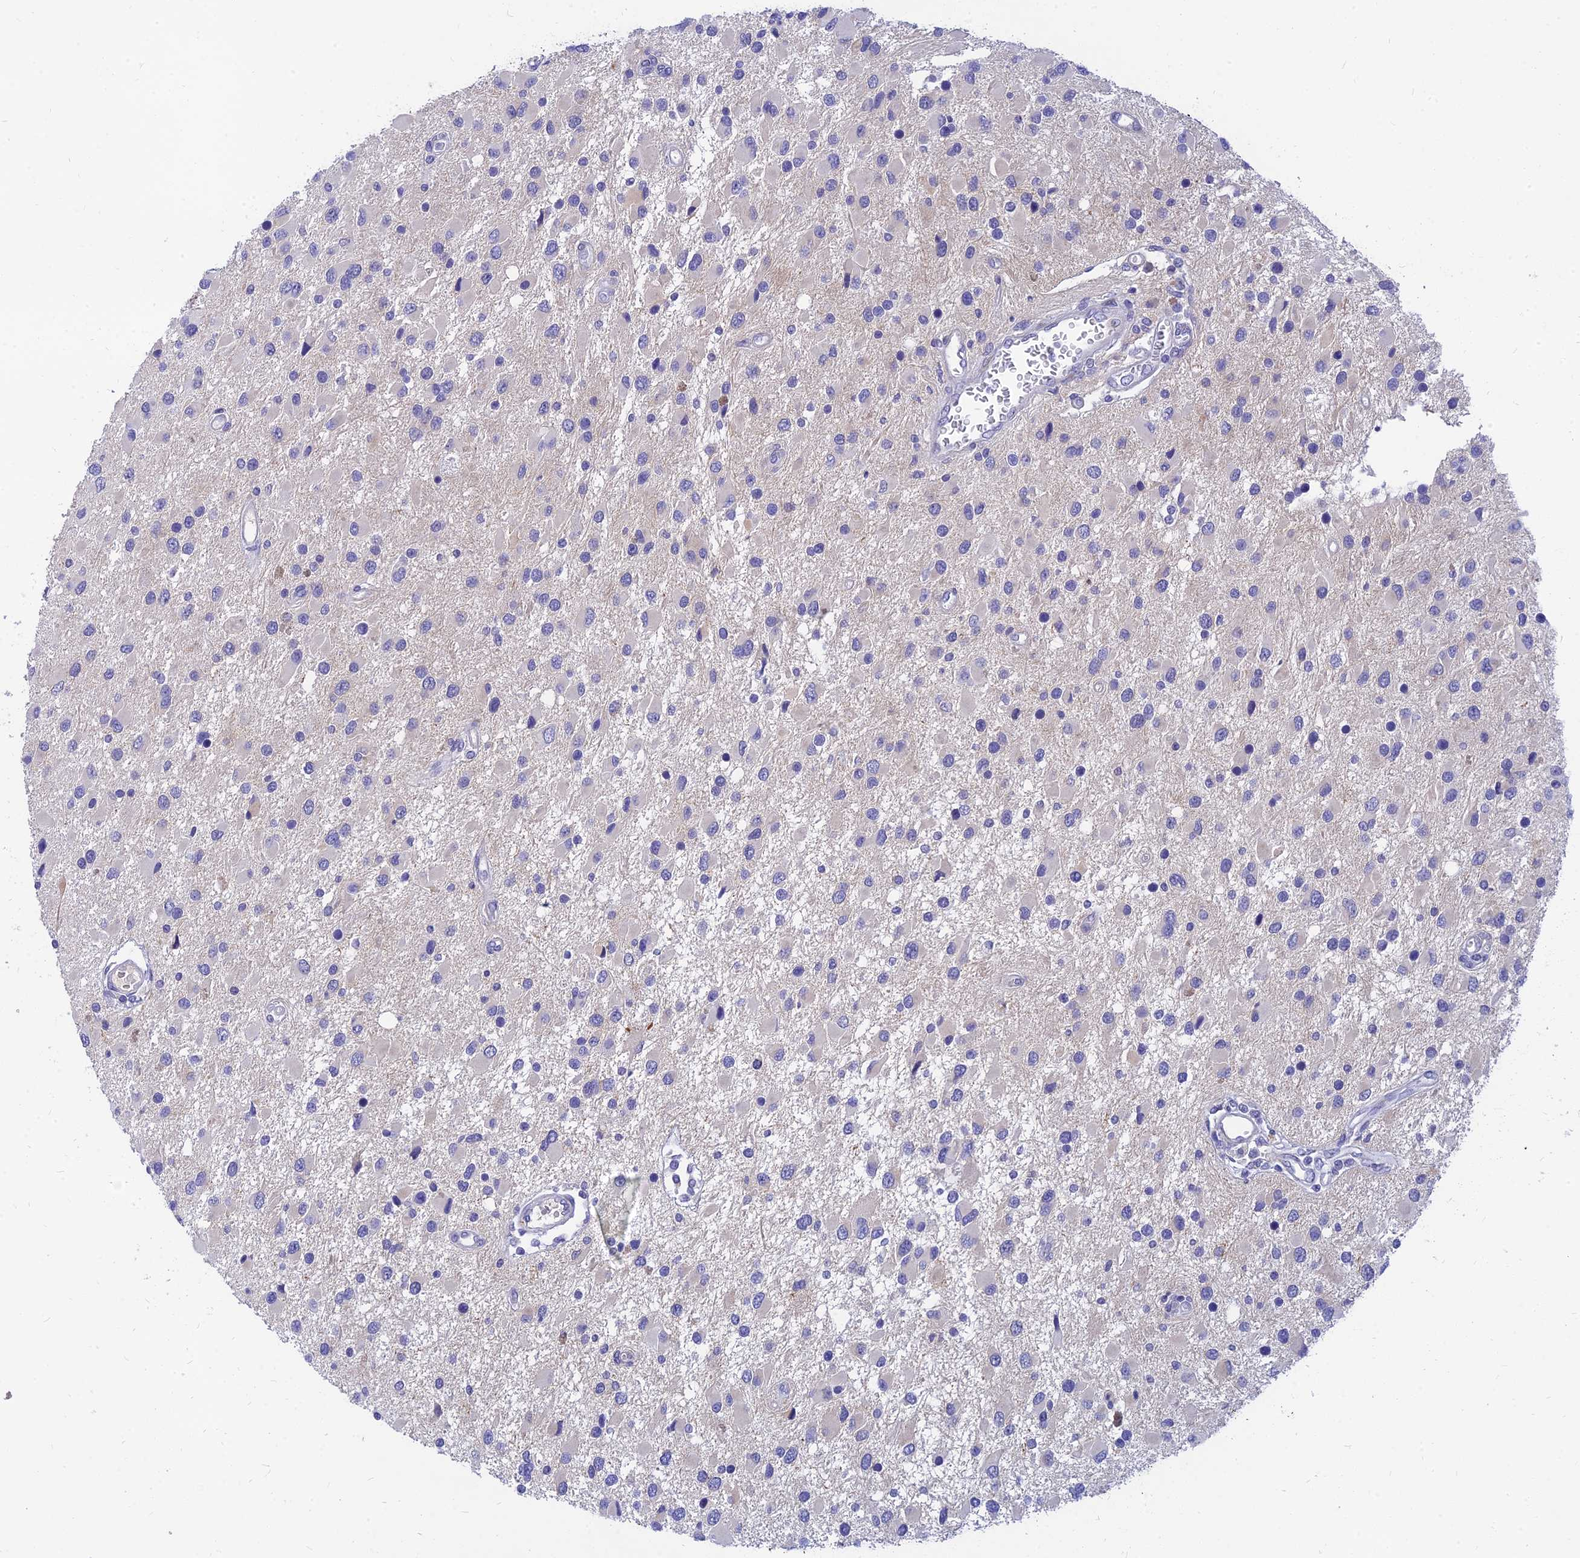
{"staining": {"intensity": "negative", "quantity": "none", "location": "none"}, "tissue": "glioma", "cell_type": "Tumor cells", "image_type": "cancer", "snomed": [{"axis": "morphology", "description": "Glioma, malignant, High grade"}, {"axis": "topography", "description": "Brain"}], "caption": "This is an immunohistochemistry image of human malignant glioma (high-grade). There is no staining in tumor cells.", "gene": "TMEM161B", "patient": {"sex": "male", "age": 53}}